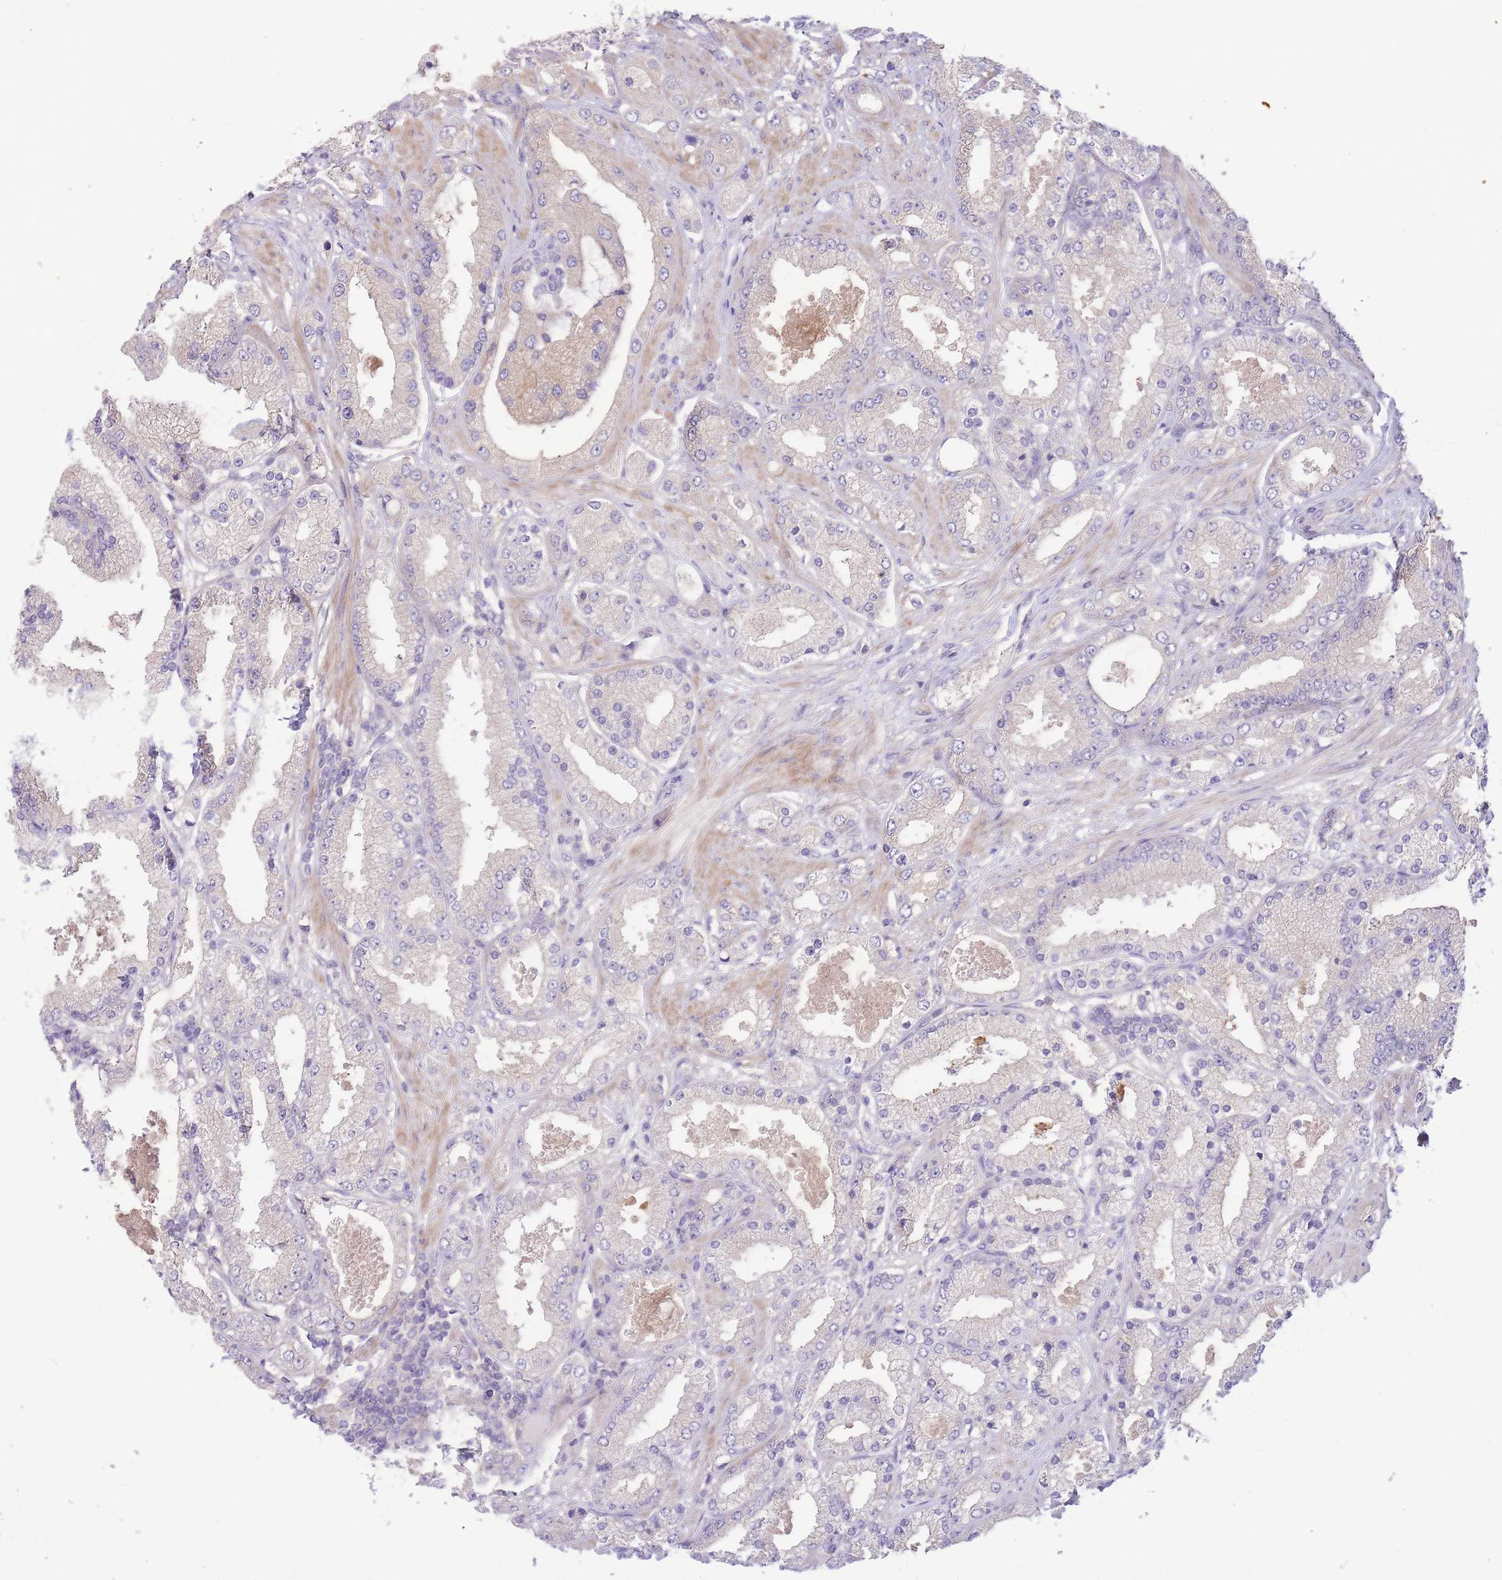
{"staining": {"intensity": "negative", "quantity": "none", "location": "none"}, "tissue": "prostate cancer", "cell_type": "Tumor cells", "image_type": "cancer", "snomed": [{"axis": "morphology", "description": "Adenocarcinoma, High grade"}, {"axis": "topography", "description": "Prostate"}], "caption": "Tumor cells show no significant protein staining in prostate high-grade adenocarcinoma.", "gene": "OR5T1", "patient": {"sex": "male", "age": 68}}